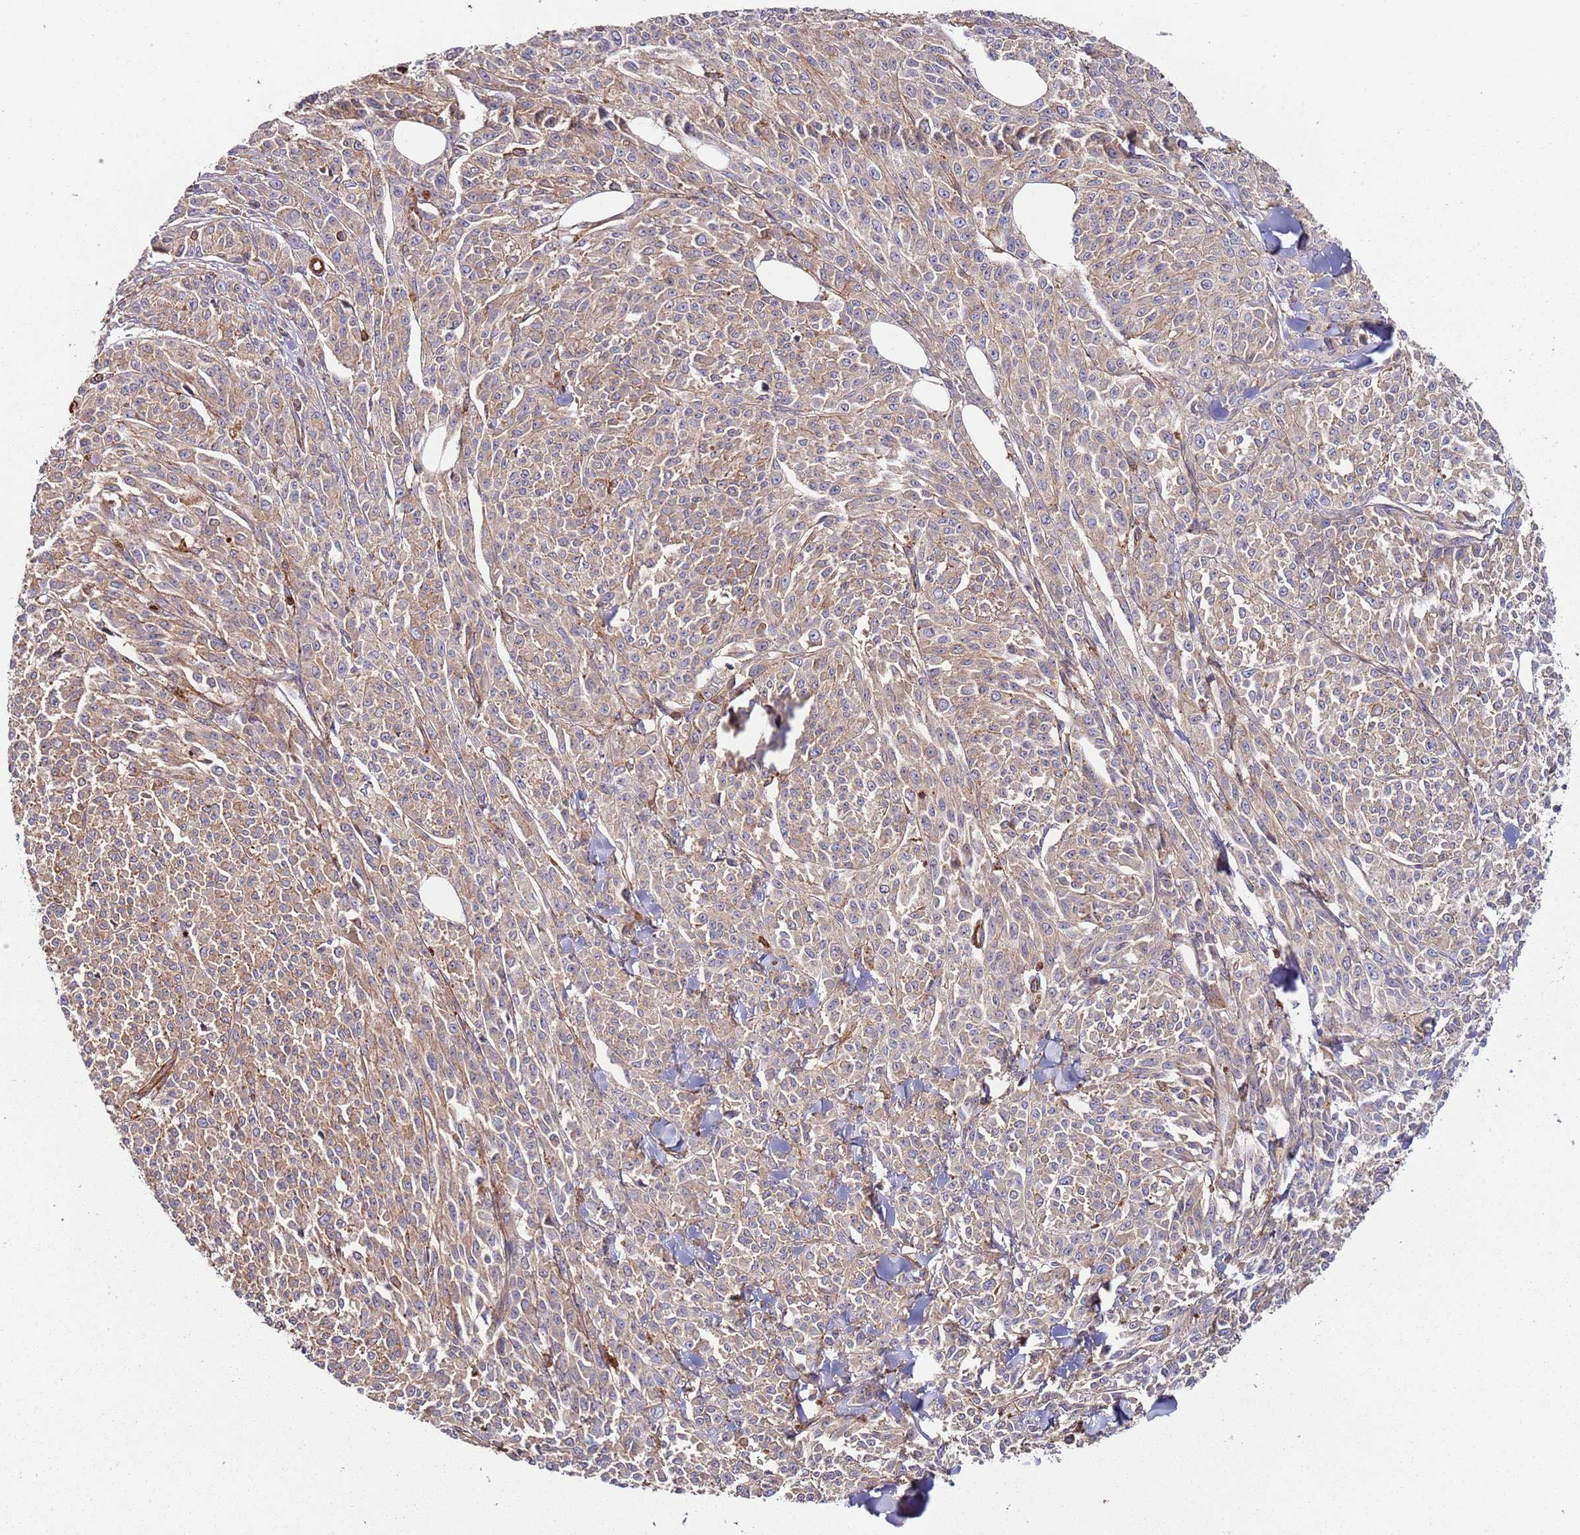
{"staining": {"intensity": "weak", "quantity": ">75%", "location": "cytoplasmic/membranous"}, "tissue": "melanoma", "cell_type": "Tumor cells", "image_type": "cancer", "snomed": [{"axis": "morphology", "description": "Malignant melanoma, NOS"}, {"axis": "topography", "description": "Skin"}], "caption": "There is low levels of weak cytoplasmic/membranous positivity in tumor cells of malignant melanoma, as demonstrated by immunohistochemical staining (brown color).", "gene": "CYP2U1", "patient": {"sex": "female", "age": 52}}